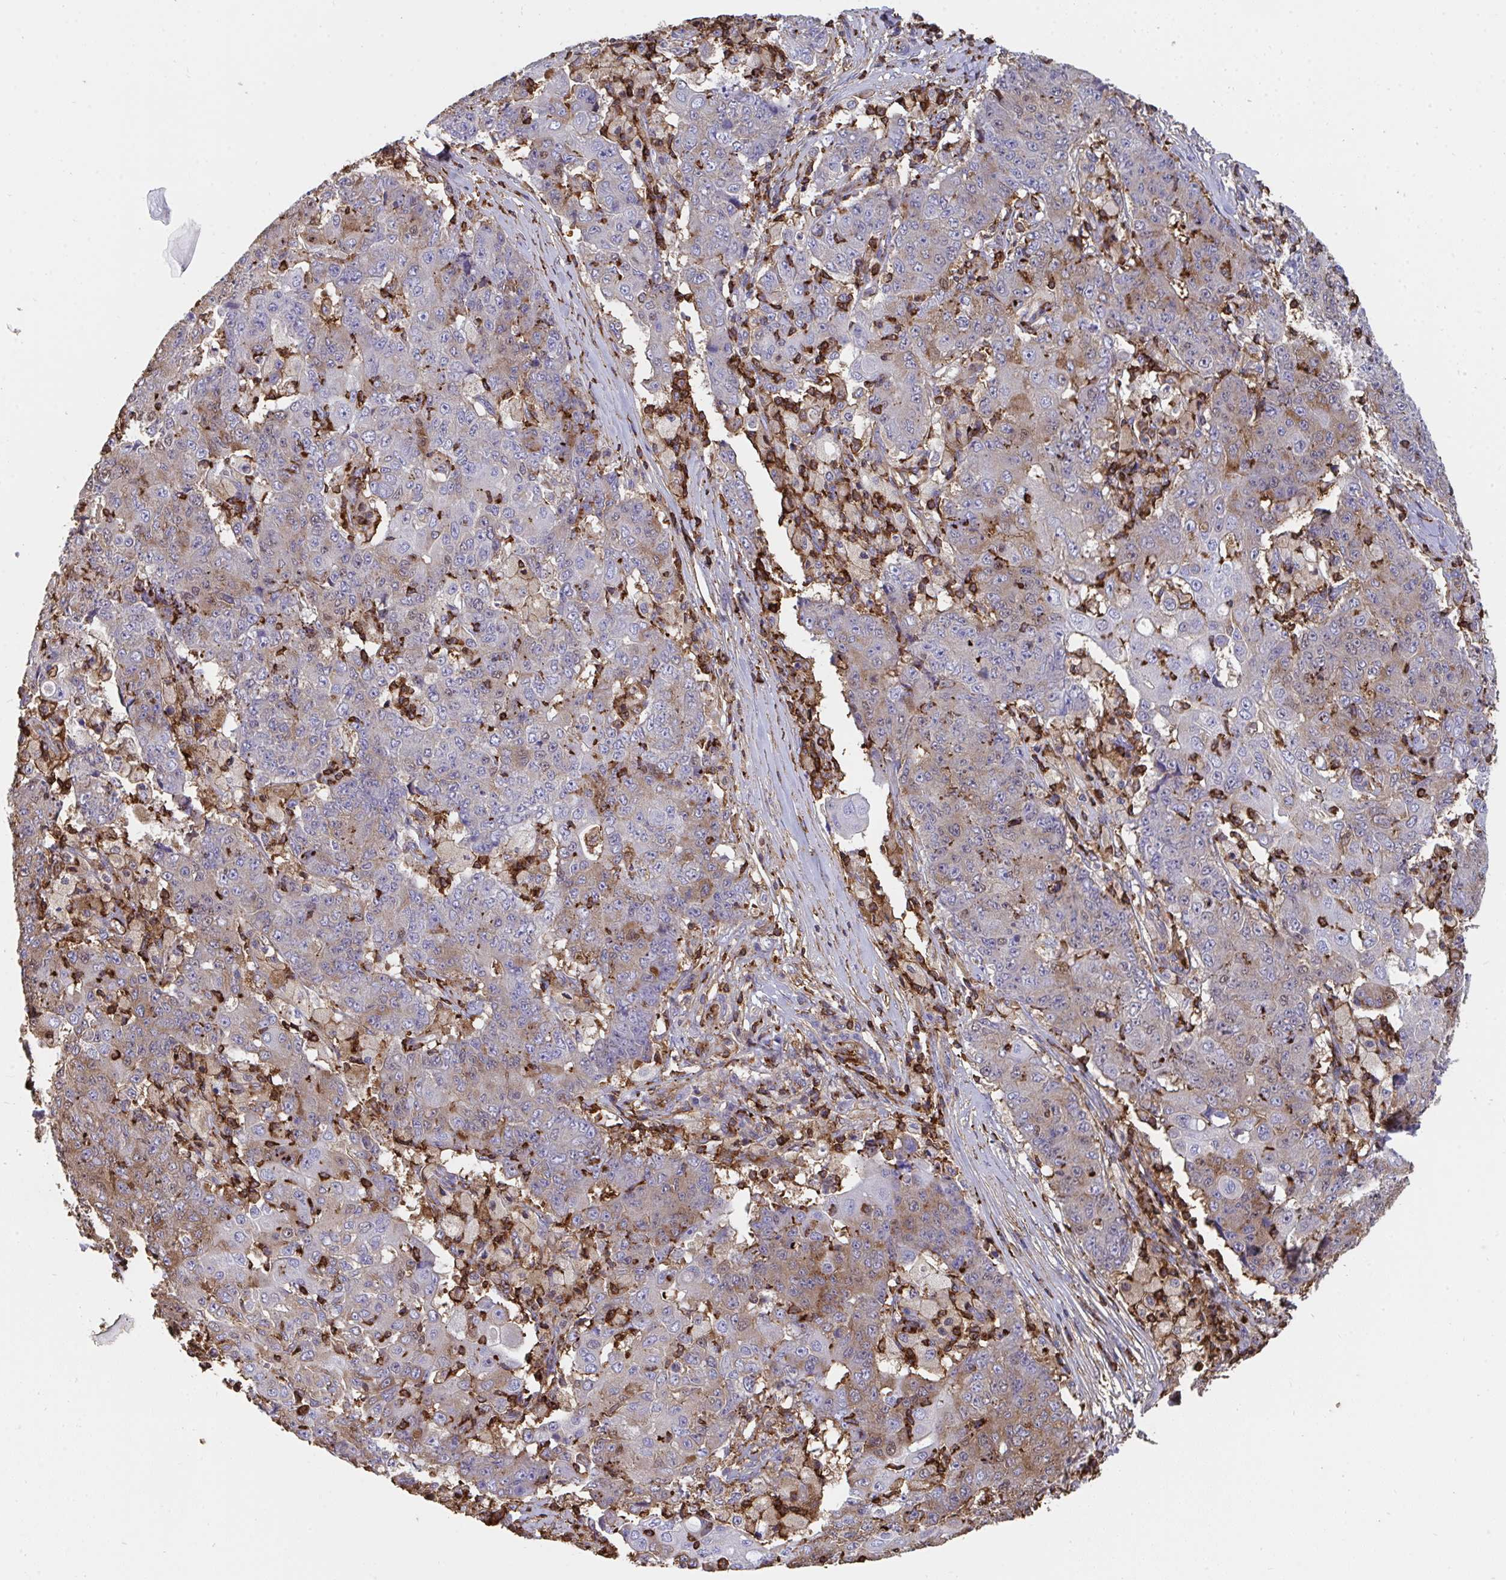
{"staining": {"intensity": "weak", "quantity": "25%-75%", "location": "cytoplasmic/membranous"}, "tissue": "ovarian cancer", "cell_type": "Tumor cells", "image_type": "cancer", "snomed": [{"axis": "morphology", "description": "Carcinoma, endometroid"}, {"axis": "topography", "description": "Ovary"}], "caption": "IHC (DAB) staining of ovarian cancer exhibits weak cytoplasmic/membranous protein staining in about 25%-75% of tumor cells. The staining was performed using DAB, with brown indicating positive protein expression. Nuclei are stained blue with hematoxylin.", "gene": "CFL1", "patient": {"sex": "female", "age": 42}}